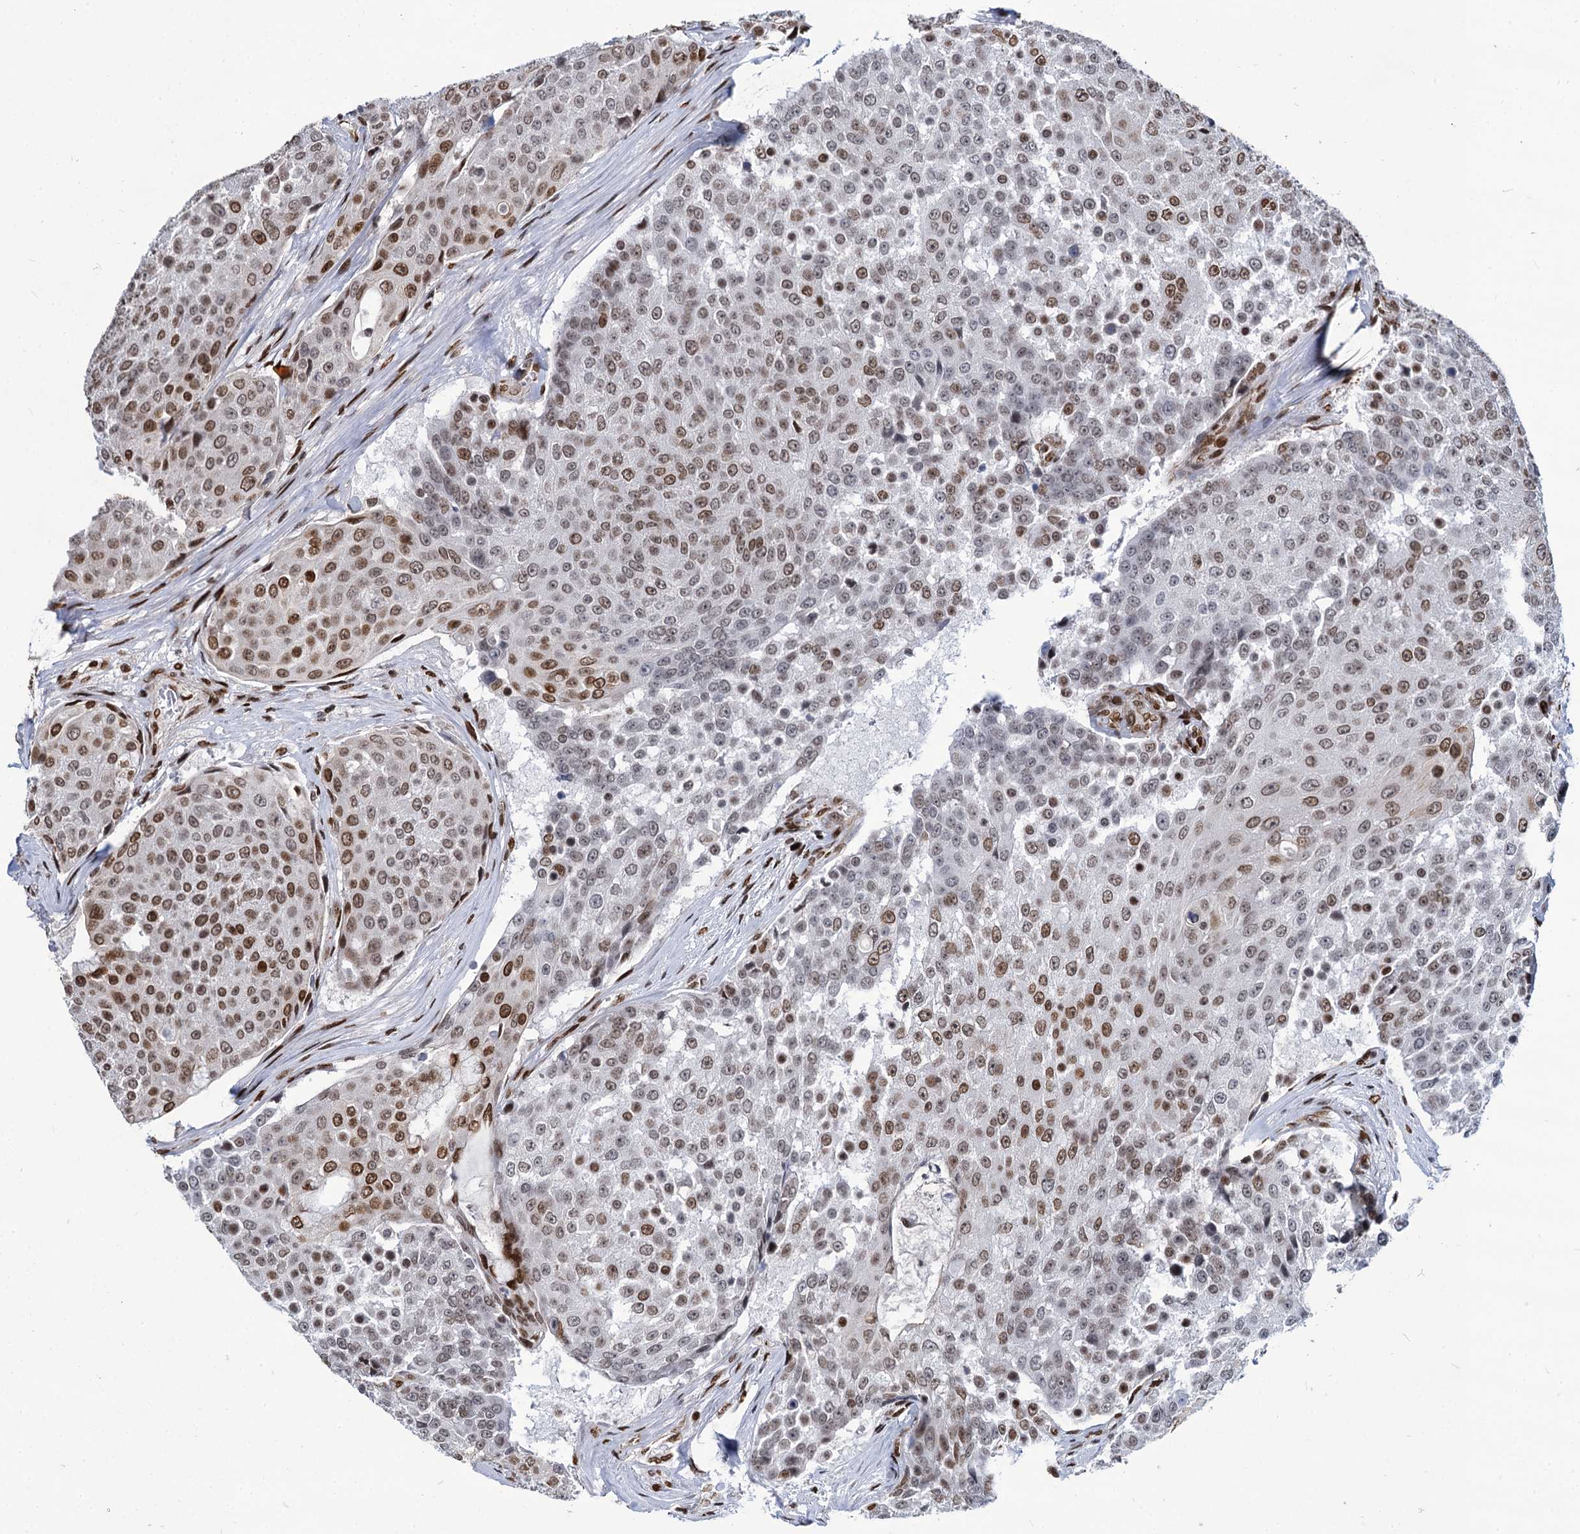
{"staining": {"intensity": "strong", "quantity": "25%-75%", "location": "nuclear"}, "tissue": "urothelial cancer", "cell_type": "Tumor cells", "image_type": "cancer", "snomed": [{"axis": "morphology", "description": "Urothelial carcinoma, High grade"}, {"axis": "topography", "description": "Urinary bladder"}], "caption": "Immunohistochemistry (IHC) photomicrograph of neoplastic tissue: urothelial carcinoma (high-grade) stained using IHC reveals high levels of strong protein expression localized specifically in the nuclear of tumor cells, appearing as a nuclear brown color.", "gene": "MECP2", "patient": {"sex": "female", "age": 63}}